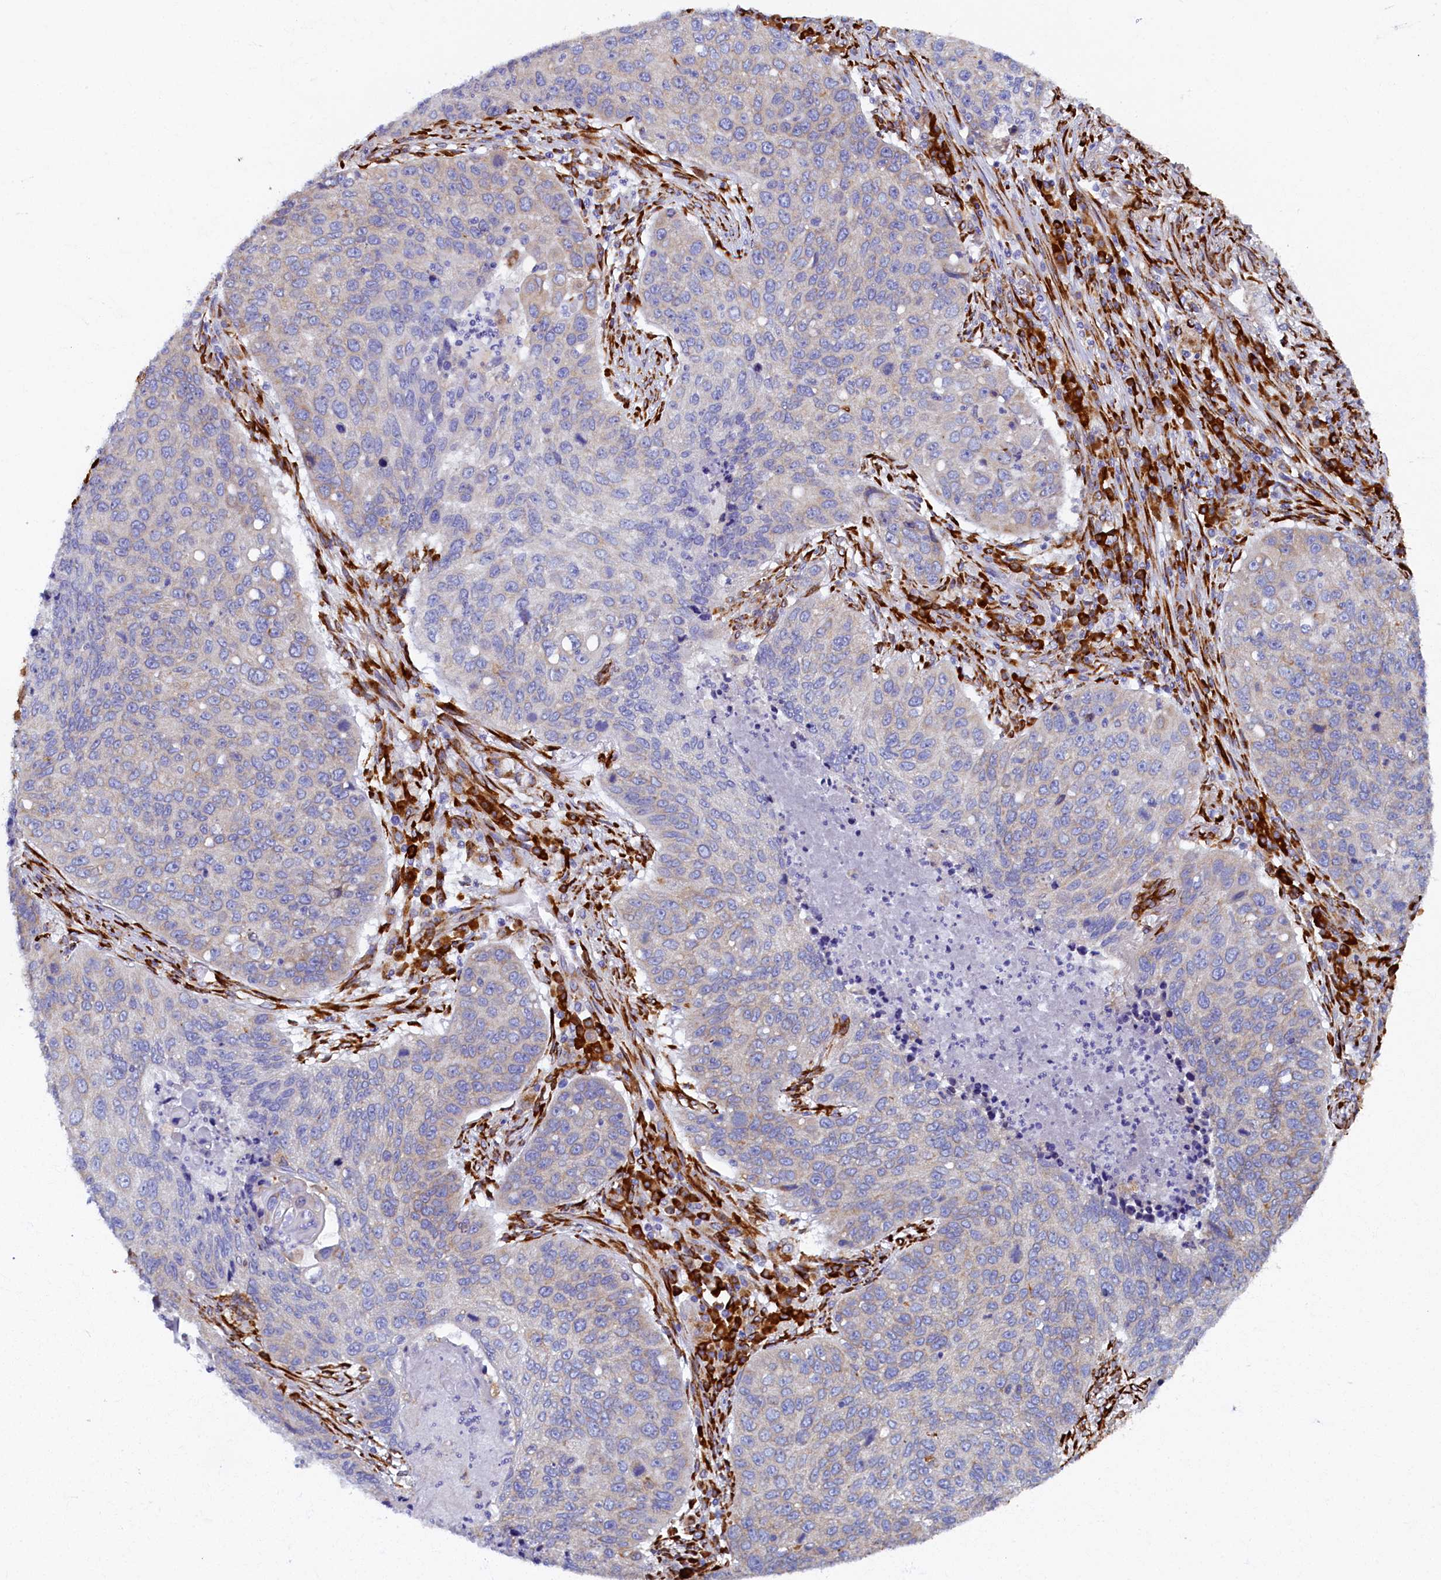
{"staining": {"intensity": "moderate", "quantity": "<25%", "location": "cytoplasmic/membranous"}, "tissue": "lung cancer", "cell_type": "Tumor cells", "image_type": "cancer", "snomed": [{"axis": "morphology", "description": "Squamous cell carcinoma, NOS"}, {"axis": "topography", "description": "Lung"}], "caption": "Human lung cancer (squamous cell carcinoma) stained for a protein (brown) demonstrates moderate cytoplasmic/membranous positive expression in about <25% of tumor cells.", "gene": "TMEM18", "patient": {"sex": "female", "age": 63}}